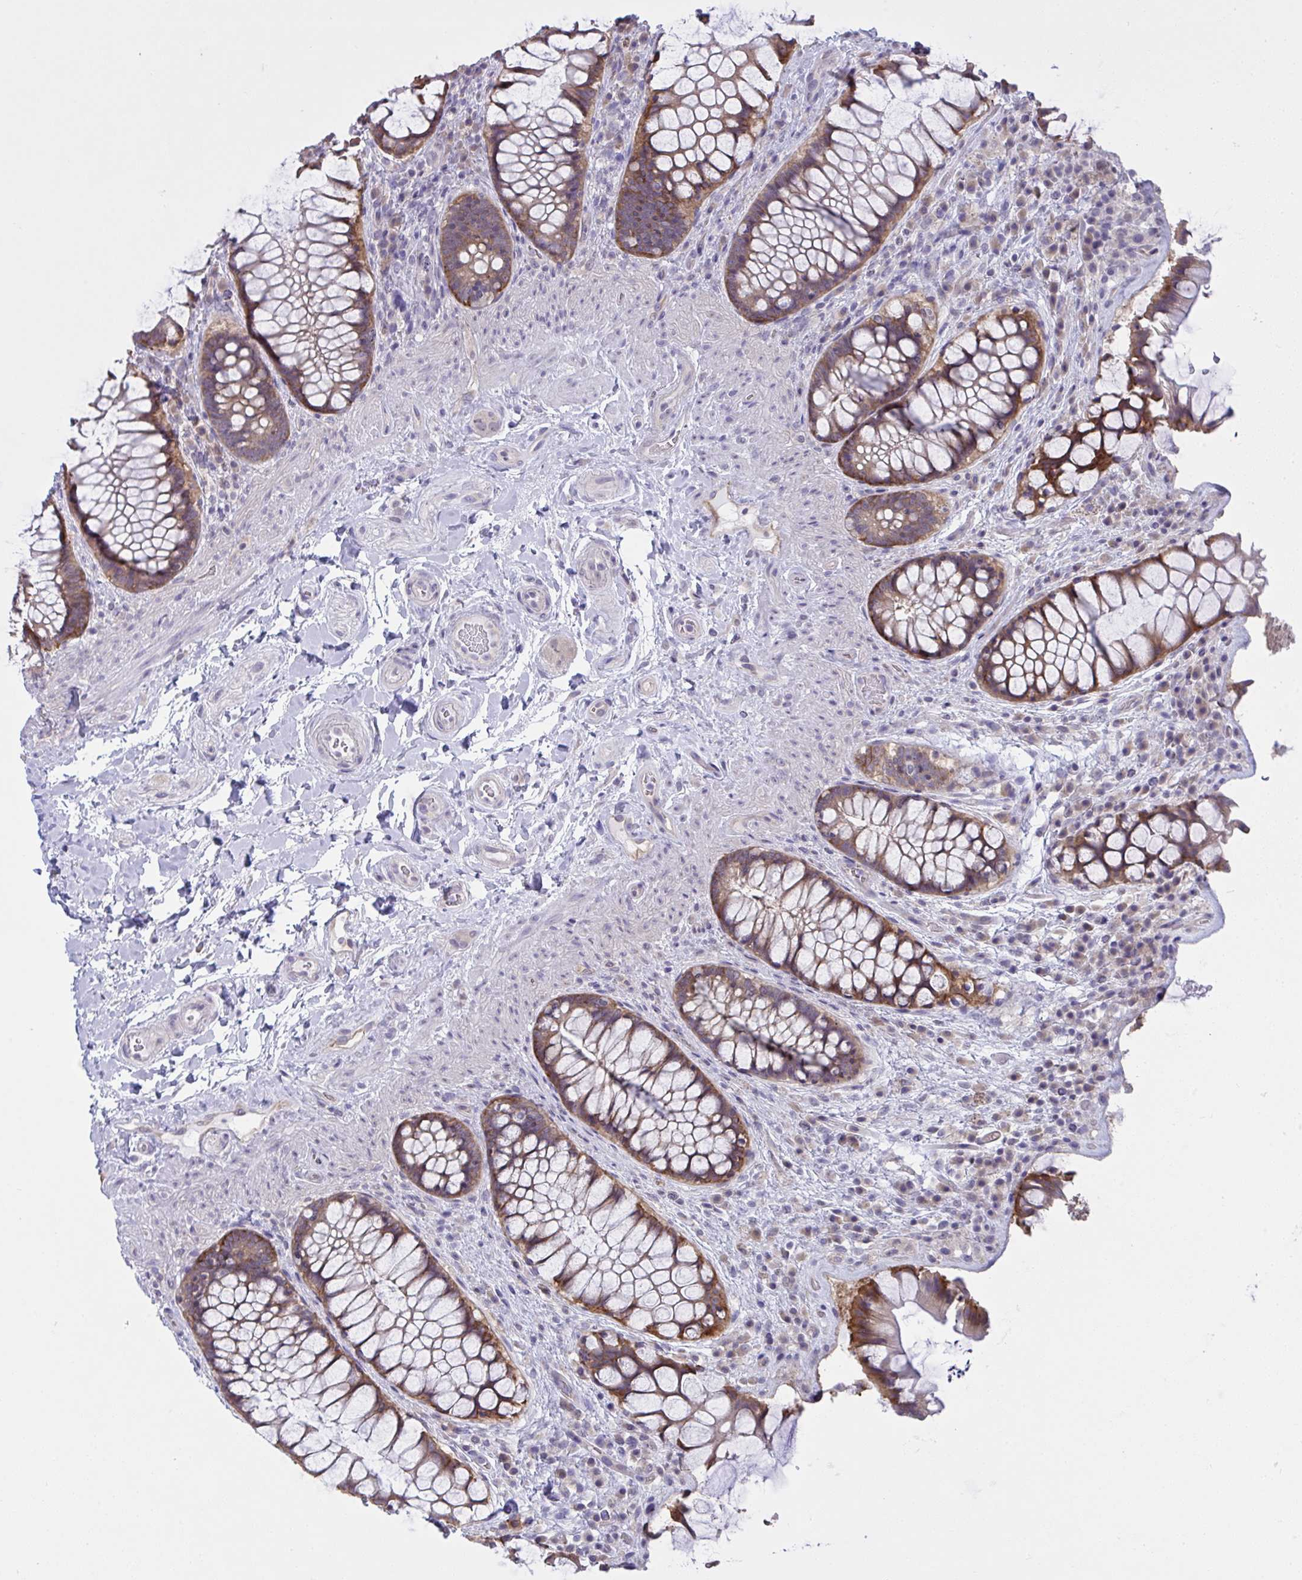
{"staining": {"intensity": "strong", "quantity": ">75%", "location": "cytoplasmic/membranous"}, "tissue": "rectum", "cell_type": "Glandular cells", "image_type": "normal", "snomed": [{"axis": "morphology", "description": "Normal tissue, NOS"}, {"axis": "topography", "description": "Rectum"}], "caption": "Immunohistochemistry (IHC) (DAB) staining of benign human rectum reveals strong cytoplasmic/membranous protein staining in approximately >75% of glandular cells. Using DAB (brown) and hematoxylin (blue) stains, captured at high magnification using brightfield microscopy.", "gene": "TMEM41A", "patient": {"sex": "female", "age": 58}}